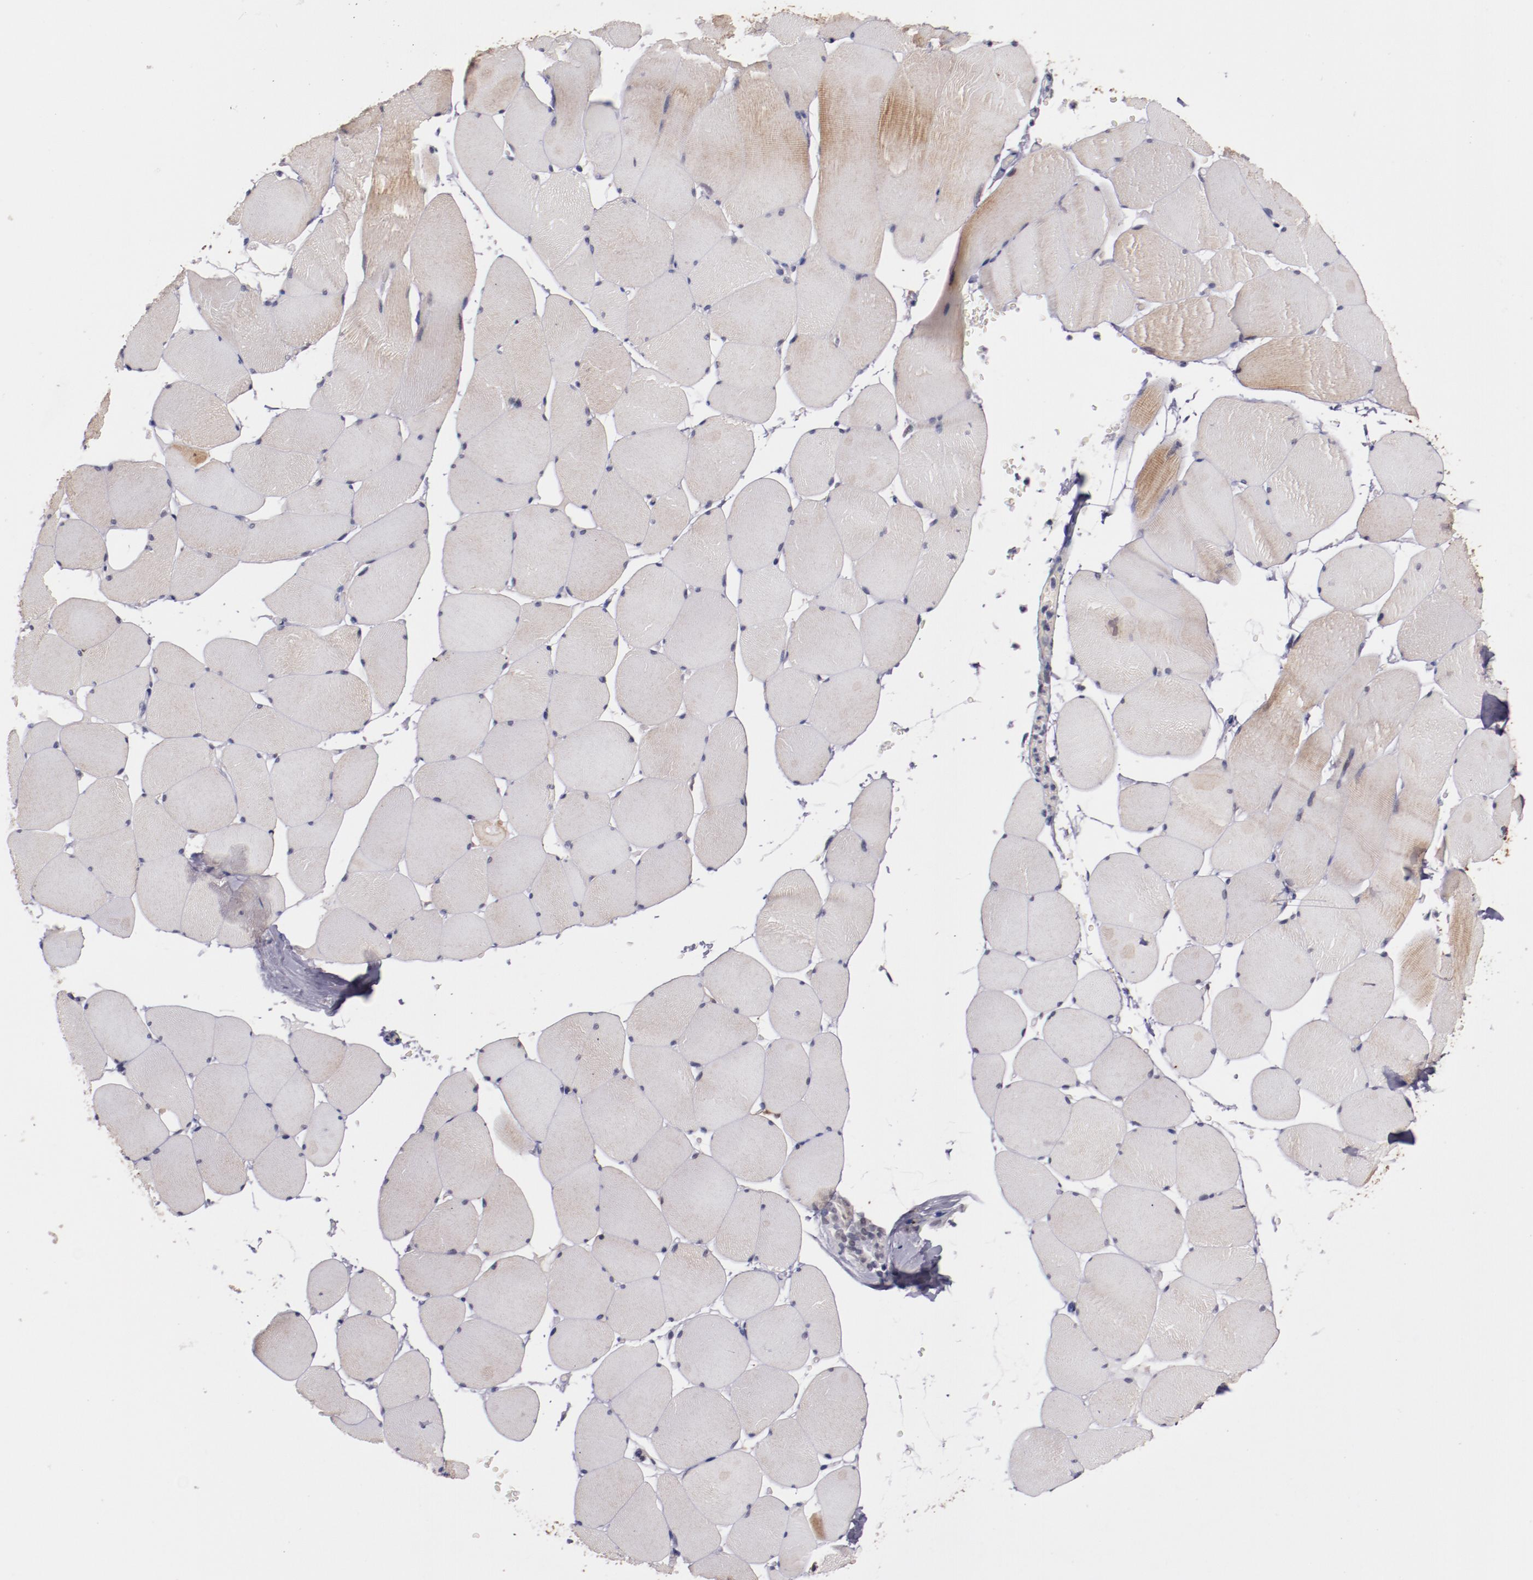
{"staining": {"intensity": "weak", "quantity": "<25%", "location": "cytoplasmic/membranous"}, "tissue": "skeletal muscle", "cell_type": "Myocytes", "image_type": "normal", "snomed": [{"axis": "morphology", "description": "Normal tissue, NOS"}, {"axis": "topography", "description": "Skeletal muscle"}], "caption": "High power microscopy histopathology image of an immunohistochemistry (IHC) photomicrograph of unremarkable skeletal muscle, revealing no significant positivity in myocytes.", "gene": "SYP", "patient": {"sex": "male", "age": 62}}